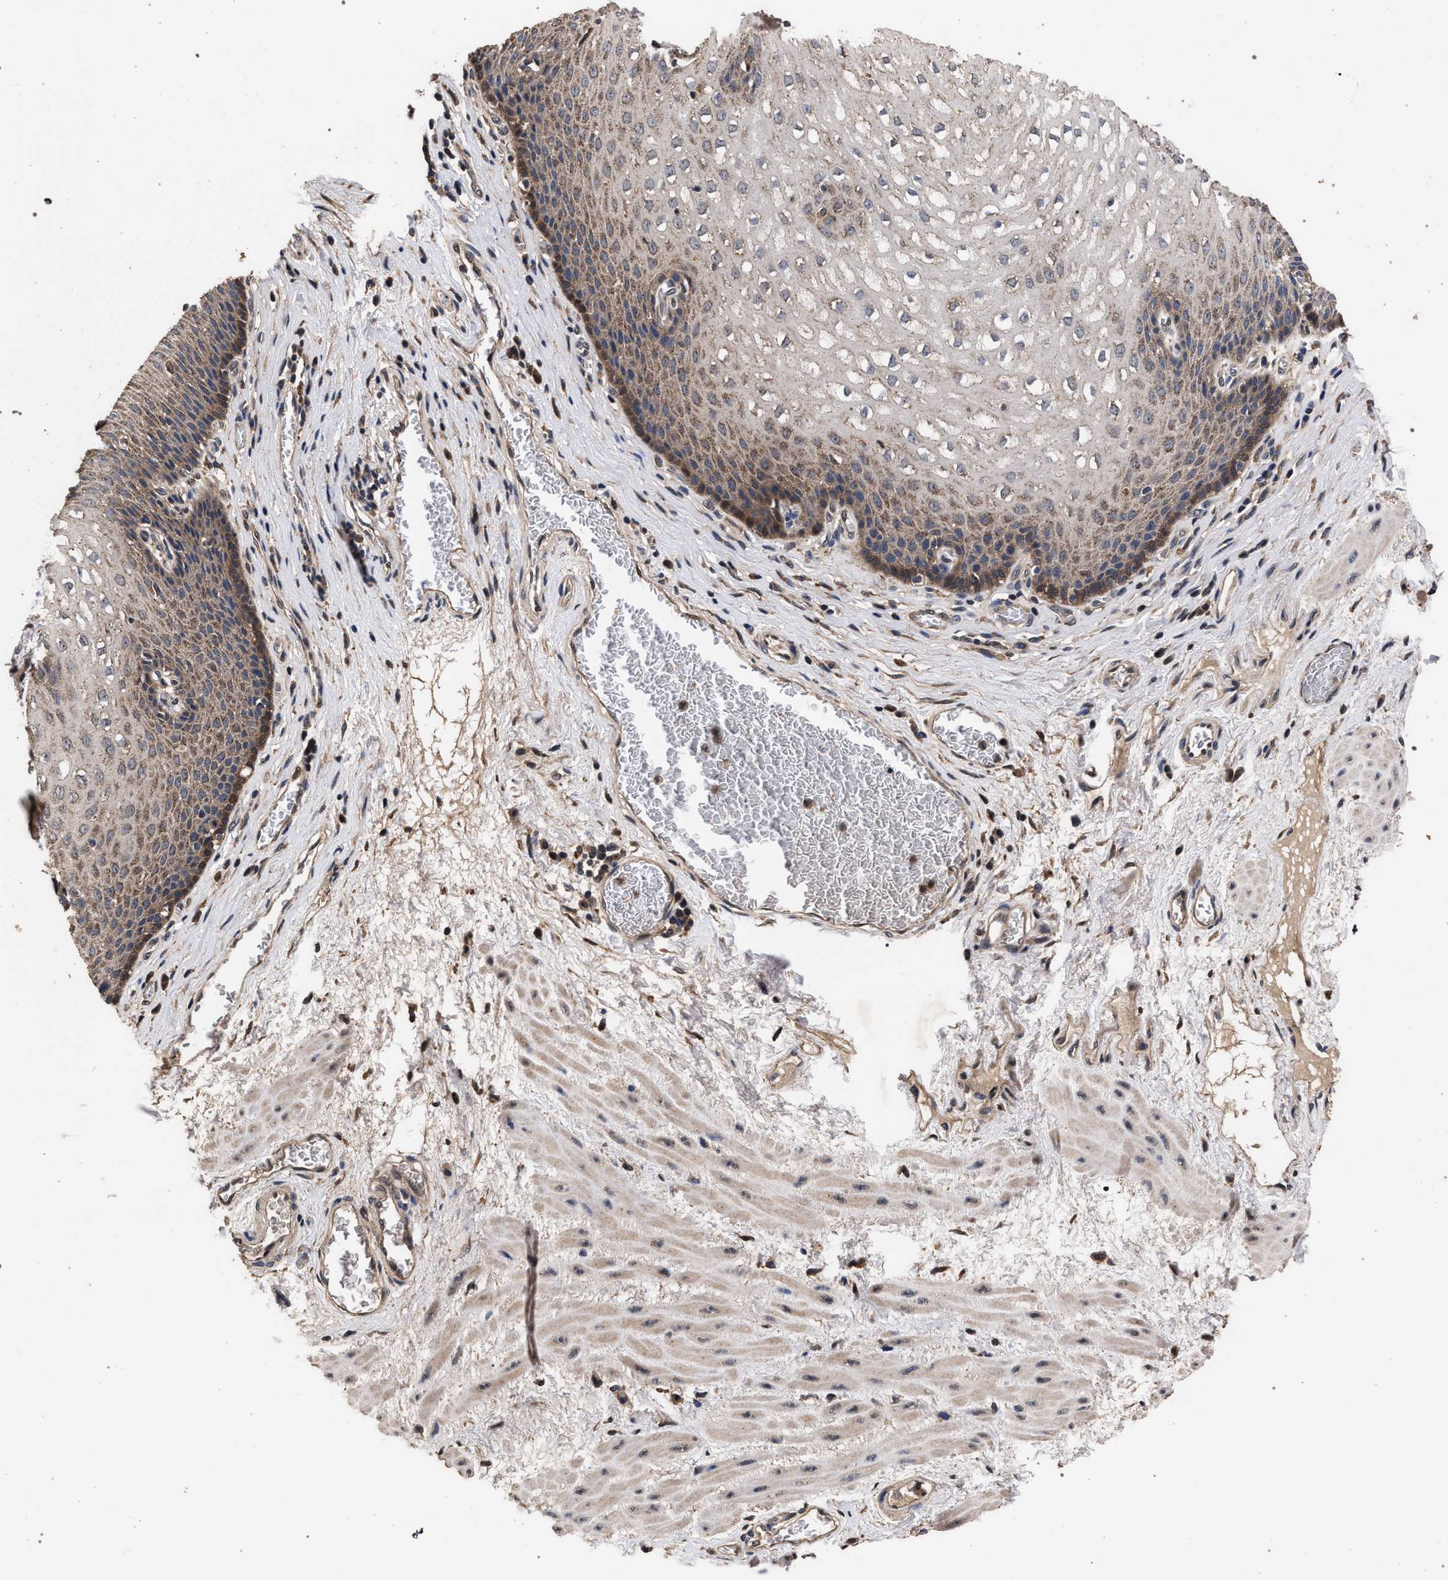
{"staining": {"intensity": "moderate", "quantity": "25%-75%", "location": "cytoplasmic/membranous"}, "tissue": "esophagus", "cell_type": "Squamous epithelial cells", "image_type": "normal", "snomed": [{"axis": "morphology", "description": "Normal tissue, NOS"}, {"axis": "topography", "description": "Esophagus"}], "caption": "Moderate cytoplasmic/membranous staining is appreciated in about 25%-75% of squamous epithelial cells in unremarkable esophagus. (brown staining indicates protein expression, while blue staining denotes nuclei).", "gene": "ACOX1", "patient": {"sex": "male", "age": 48}}